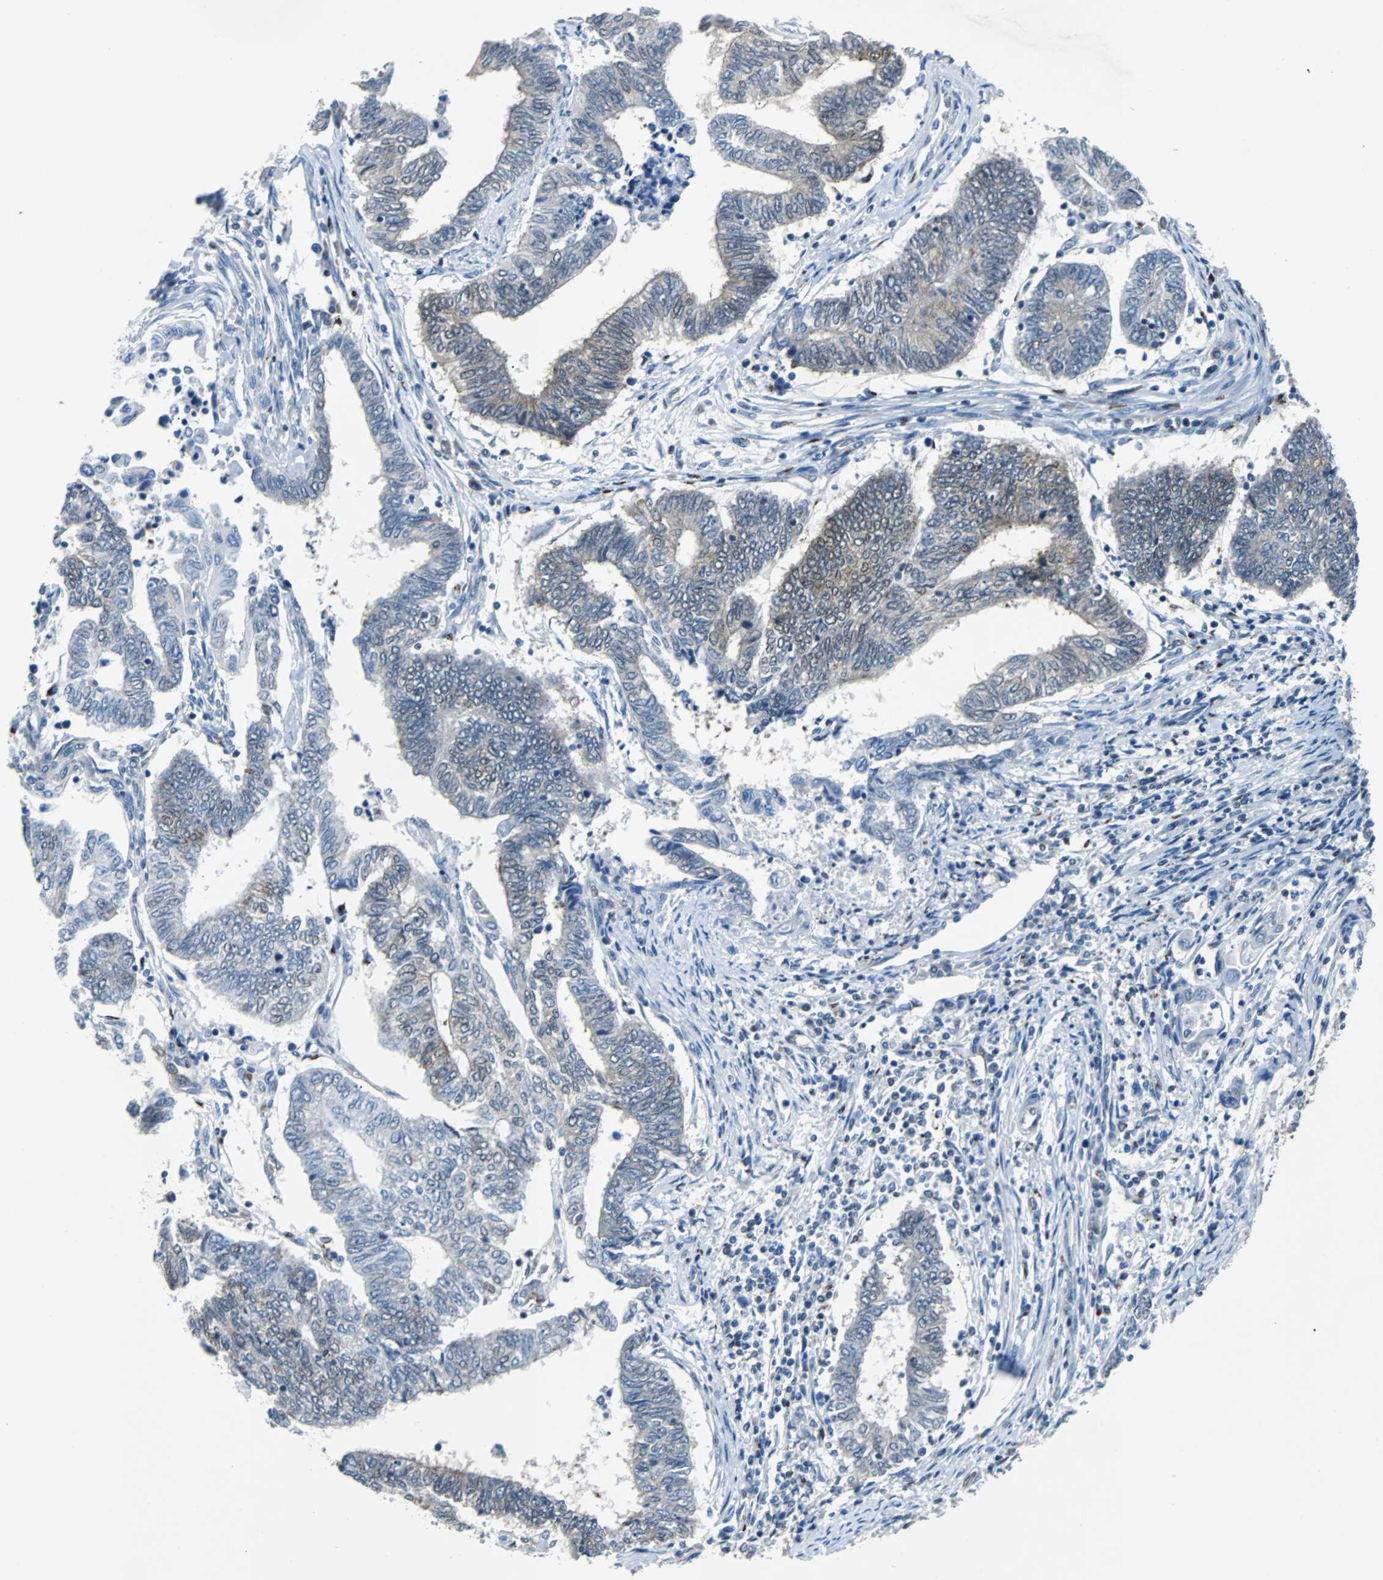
{"staining": {"intensity": "weak", "quantity": "<25%", "location": "cytoplasmic/membranous,nuclear"}, "tissue": "endometrial cancer", "cell_type": "Tumor cells", "image_type": "cancer", "snomed": [{"axis": "morphology", "description": "Adenocarcinoma, NOS"}, {"axis": "topography", "description": "Uterus"}, {"axis": "topography", "description": "Endometrium"}], "caption": "Immunohistochemistry of human adenocarcinoma (endometrial) demonstrates no positivity in tumor cells.", "gene": "MAP2K6", "patient": {"sex": "female", "age": 70}}